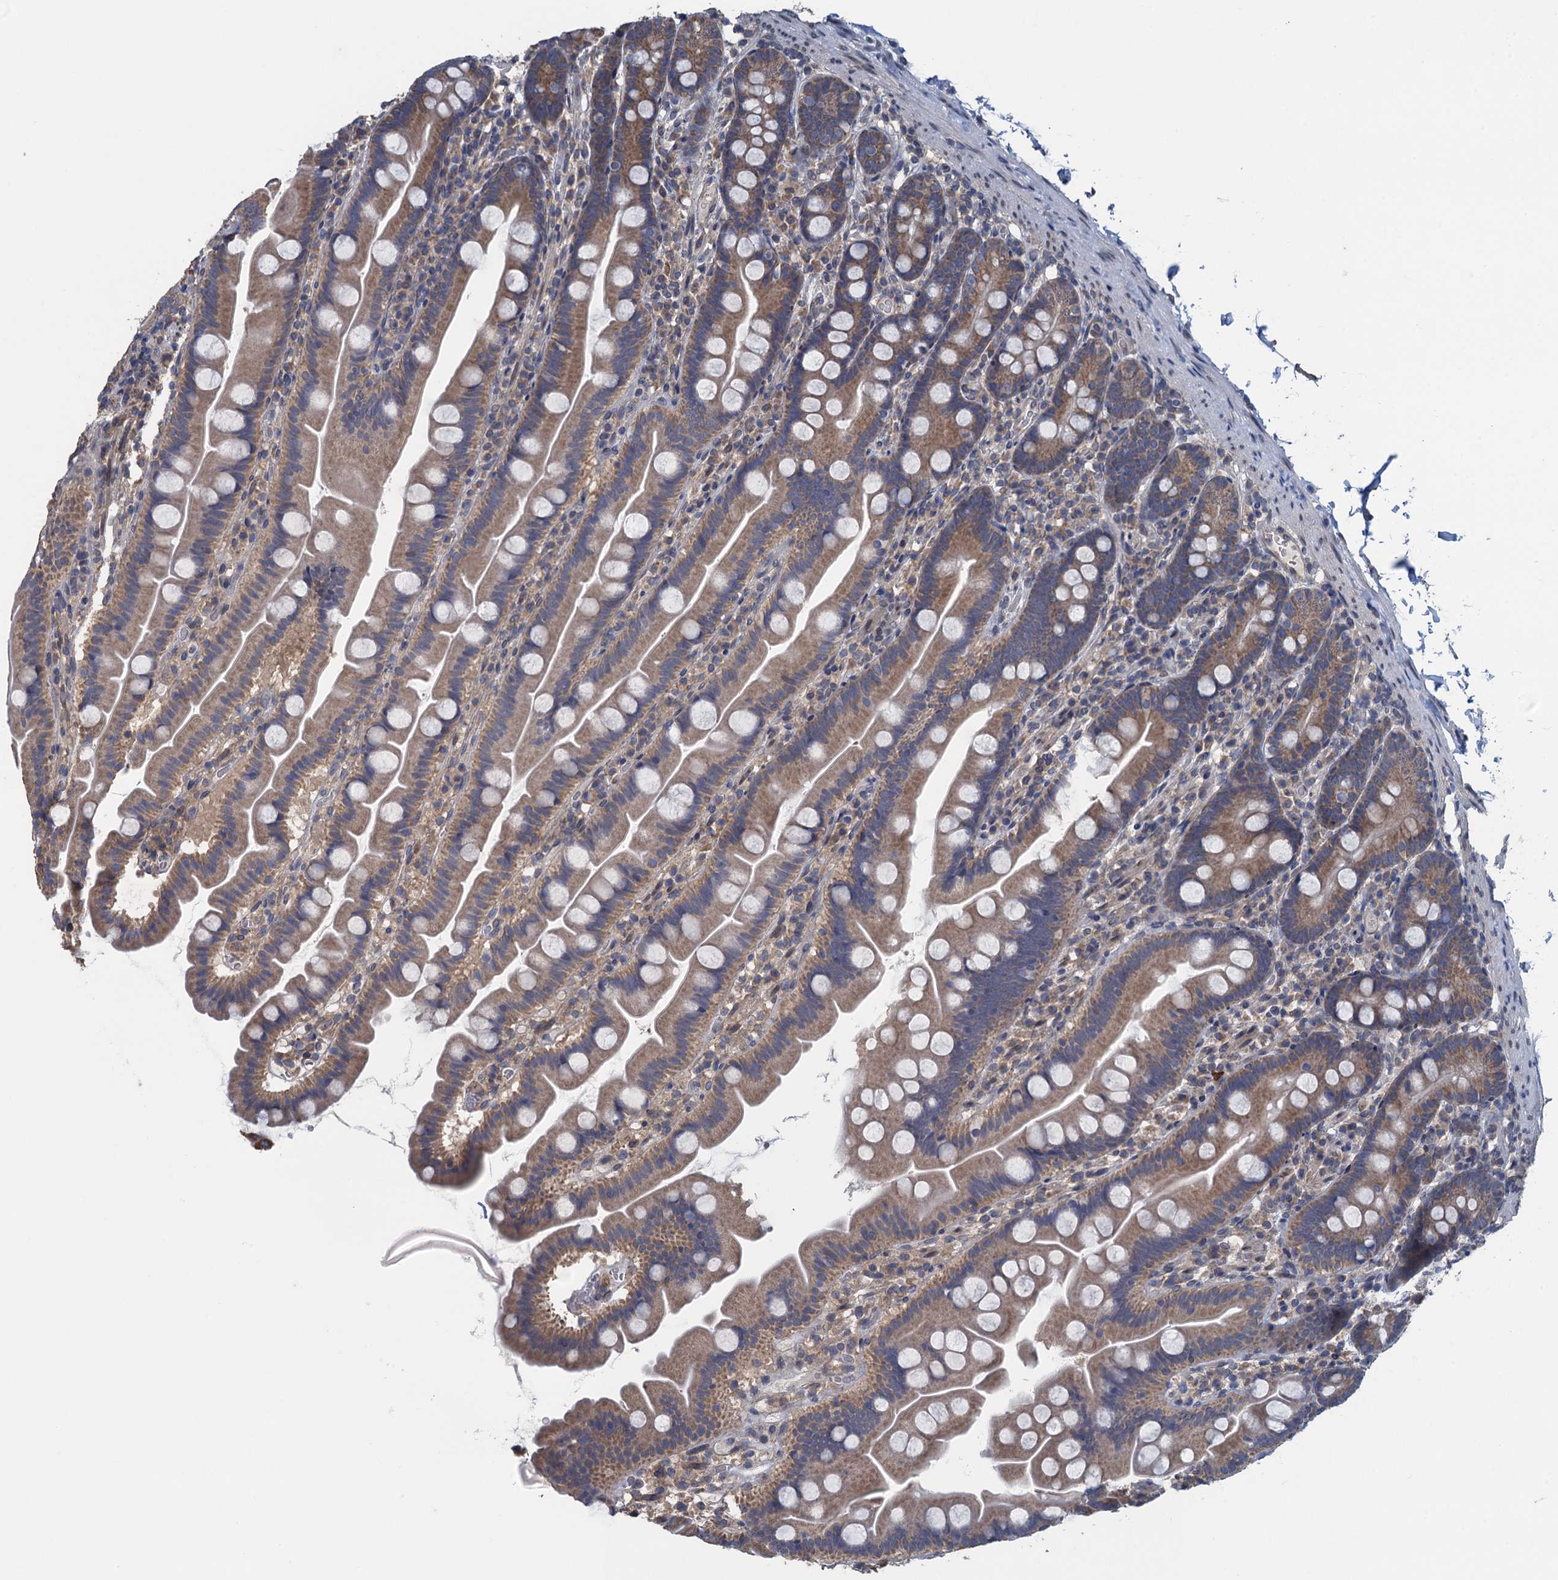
{"staining": {"intensity": "moderate", "quantity": "25%-75%", "location": "cytoplasmic/membranous"}, "tissue": "small intestine", "cell_type": "Glandular cells", "image_type": "normal", "snomed": [{"axis": "morphology", "description": "Normal tissue, NOS"}, {"axis": "topography", "description": "Small intestine"}], "caption": "An image showing moderate cytoplasmic/membranous positivity in approximately 25%-75% of glandular cells in benign small intestine, as visualized by brown immunohistochemical staining.", "gene": "CTU2", "patient": {"sex": "female", "age": 68}}